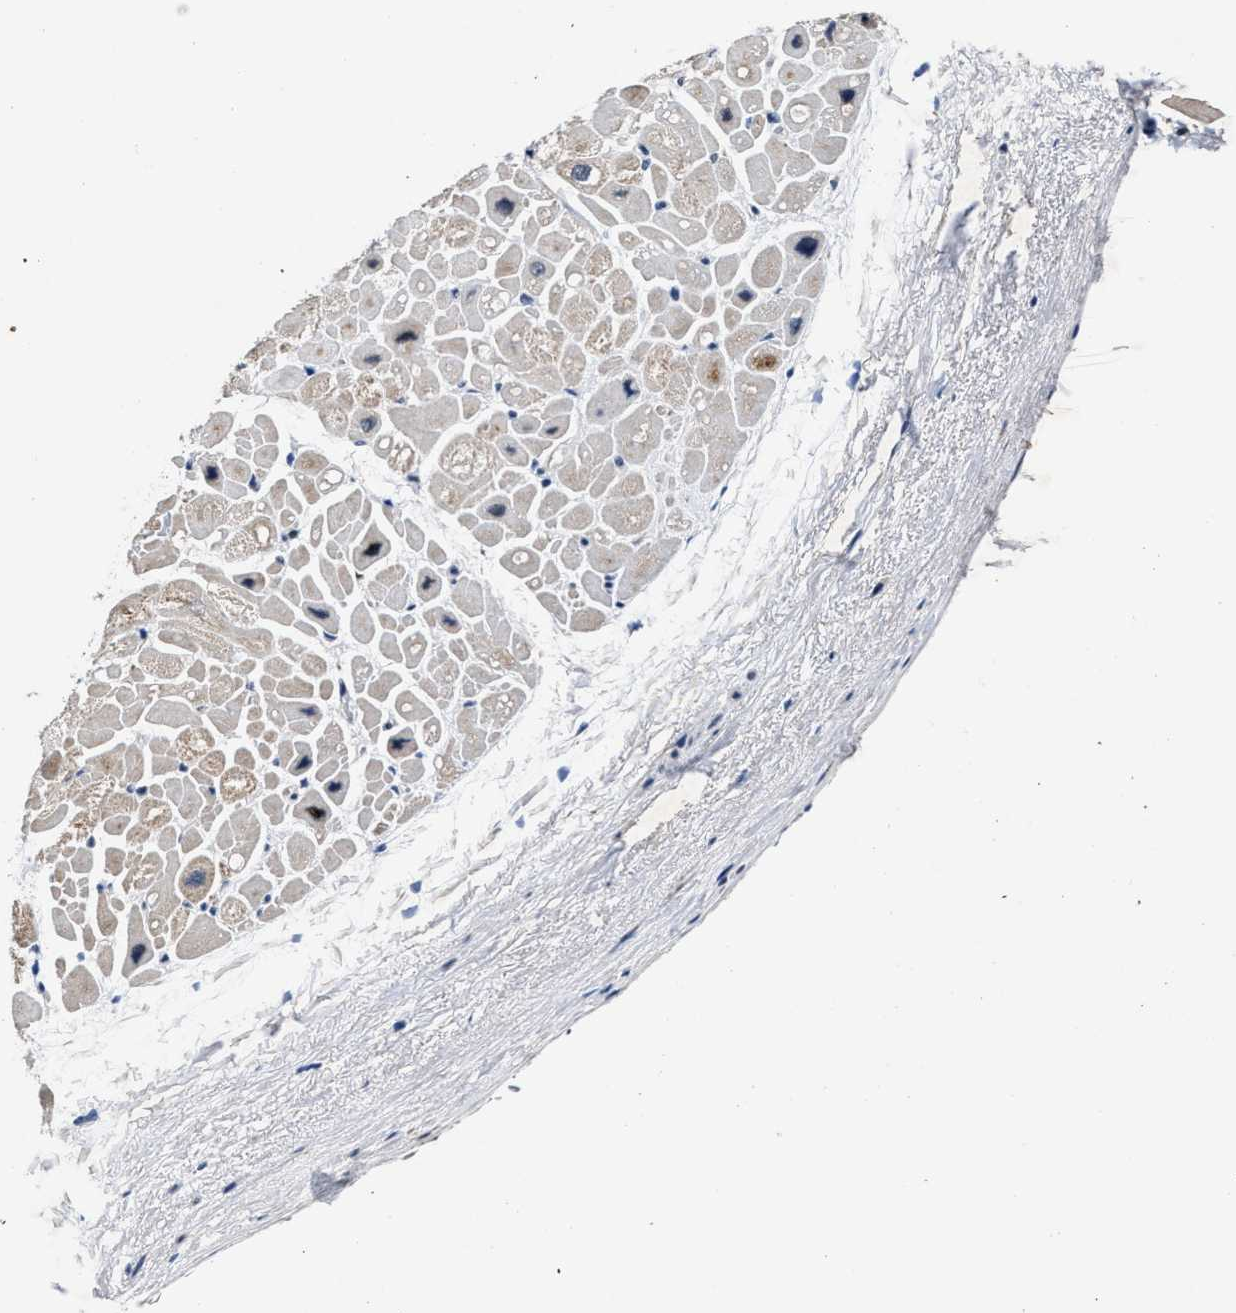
{"staining": {"intensity": "negative", "quantity": "none", "location": "none"}, "tissue": "heart muscle", "cell_type": "Cardiomyocytes", "image_type": "normal", "snomed": [{"axis": "morphology", "description": "Normal tissue, NOS"}, {"axis": "topography", "description": "Heart"}], "caption": "IHC of unremarkable human heart muscle shows no positivity in cardiomyocytes. Brightfield microscopy of immunohistochemistry (IHC) stained with DAB (brown) and hematoxylin (blue), captured at high magnification.", "gene": "TMEM53", "patient": {"sex": "male", "age": 49}}